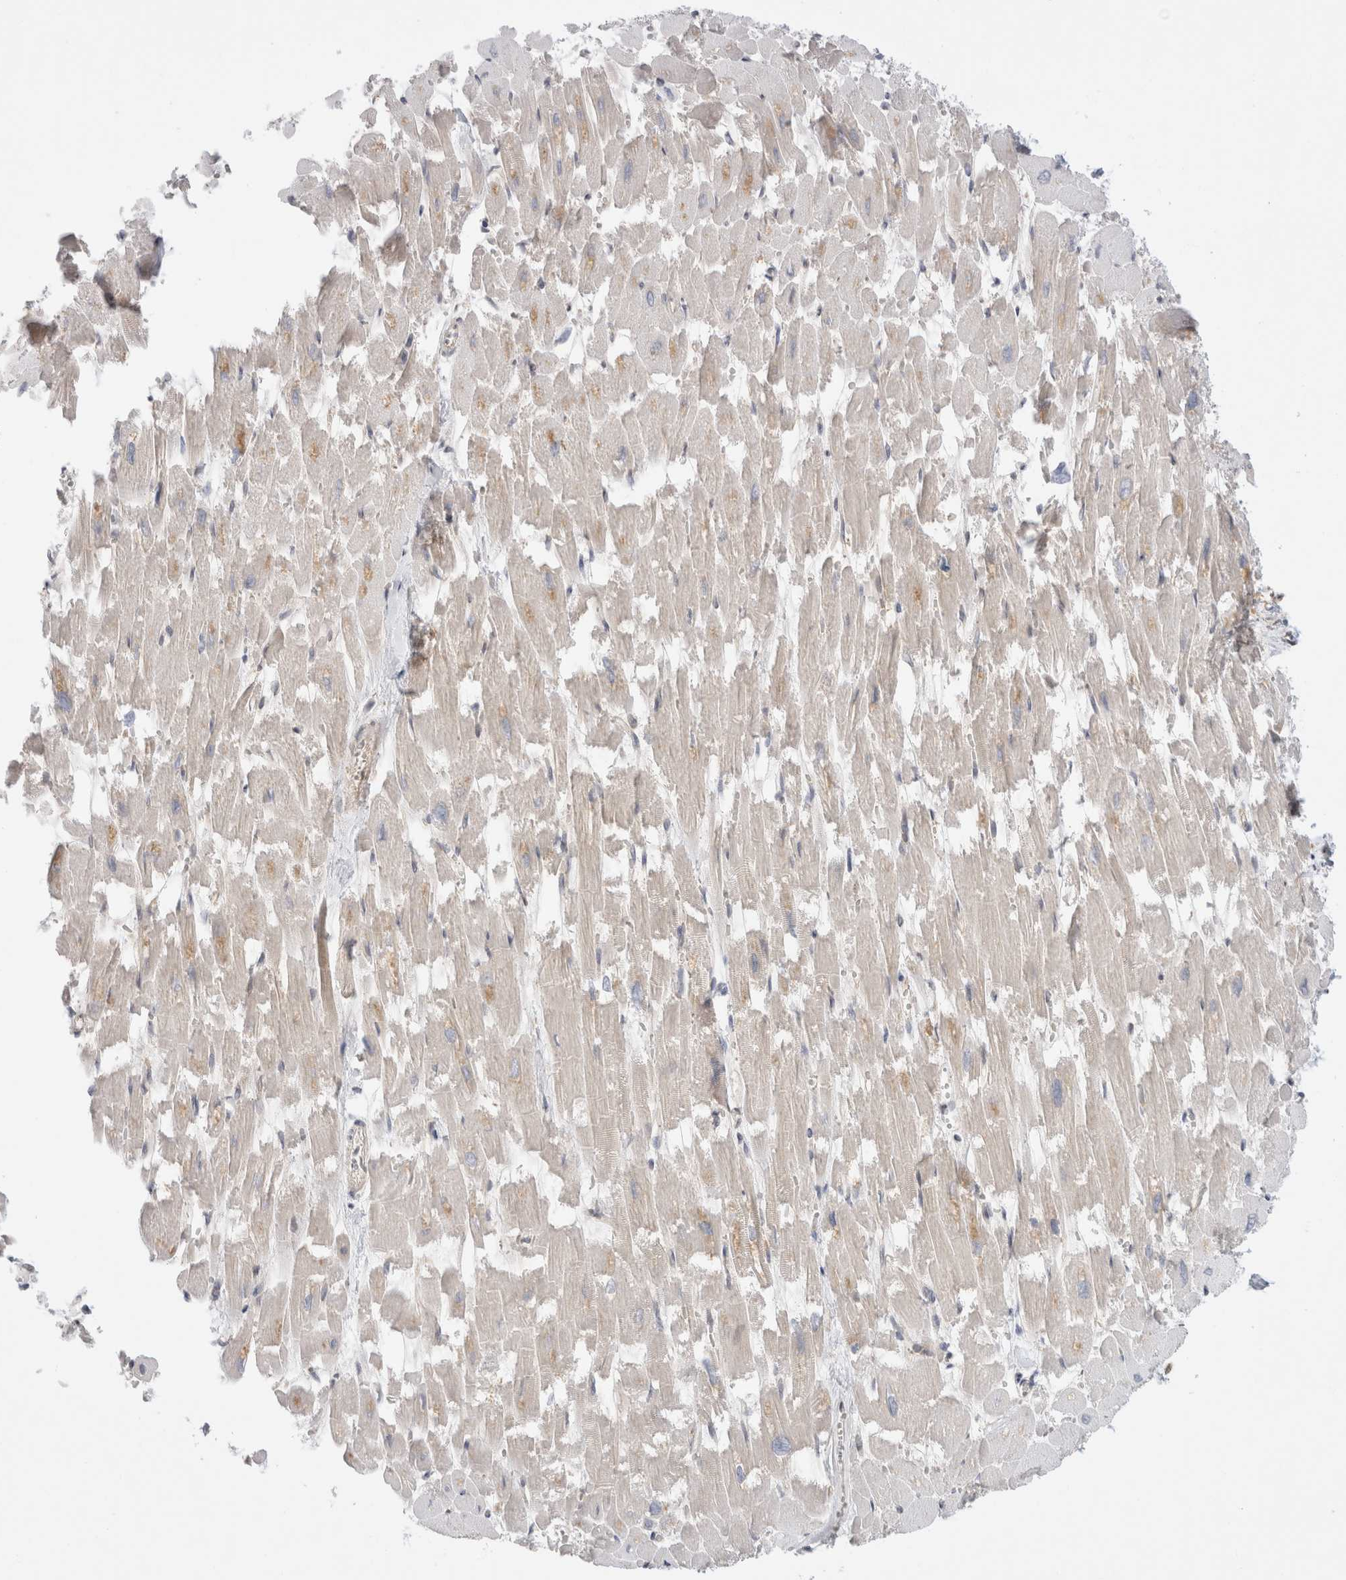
{"staining": {"intensity": "negative", "quantity": "none", "location": "none"}, "tissue": "heart muscle", "cell_type": "Cardiomyocytes", "image_type": "normal", "snomed": [{"axis": "morphology", "description": "Normal tissue, NOS"}, {"axis": "topography", "description": "Heart"}], "caption": "A high-resolution image shows IHC staining of normal heart muscle, which demonstrates no significant staining in cardiomyocytes. (IHC, brightfield microscopy, high magnification).", "gene": "NFKB1", "patient": {"sex": "male", "age": 54}}